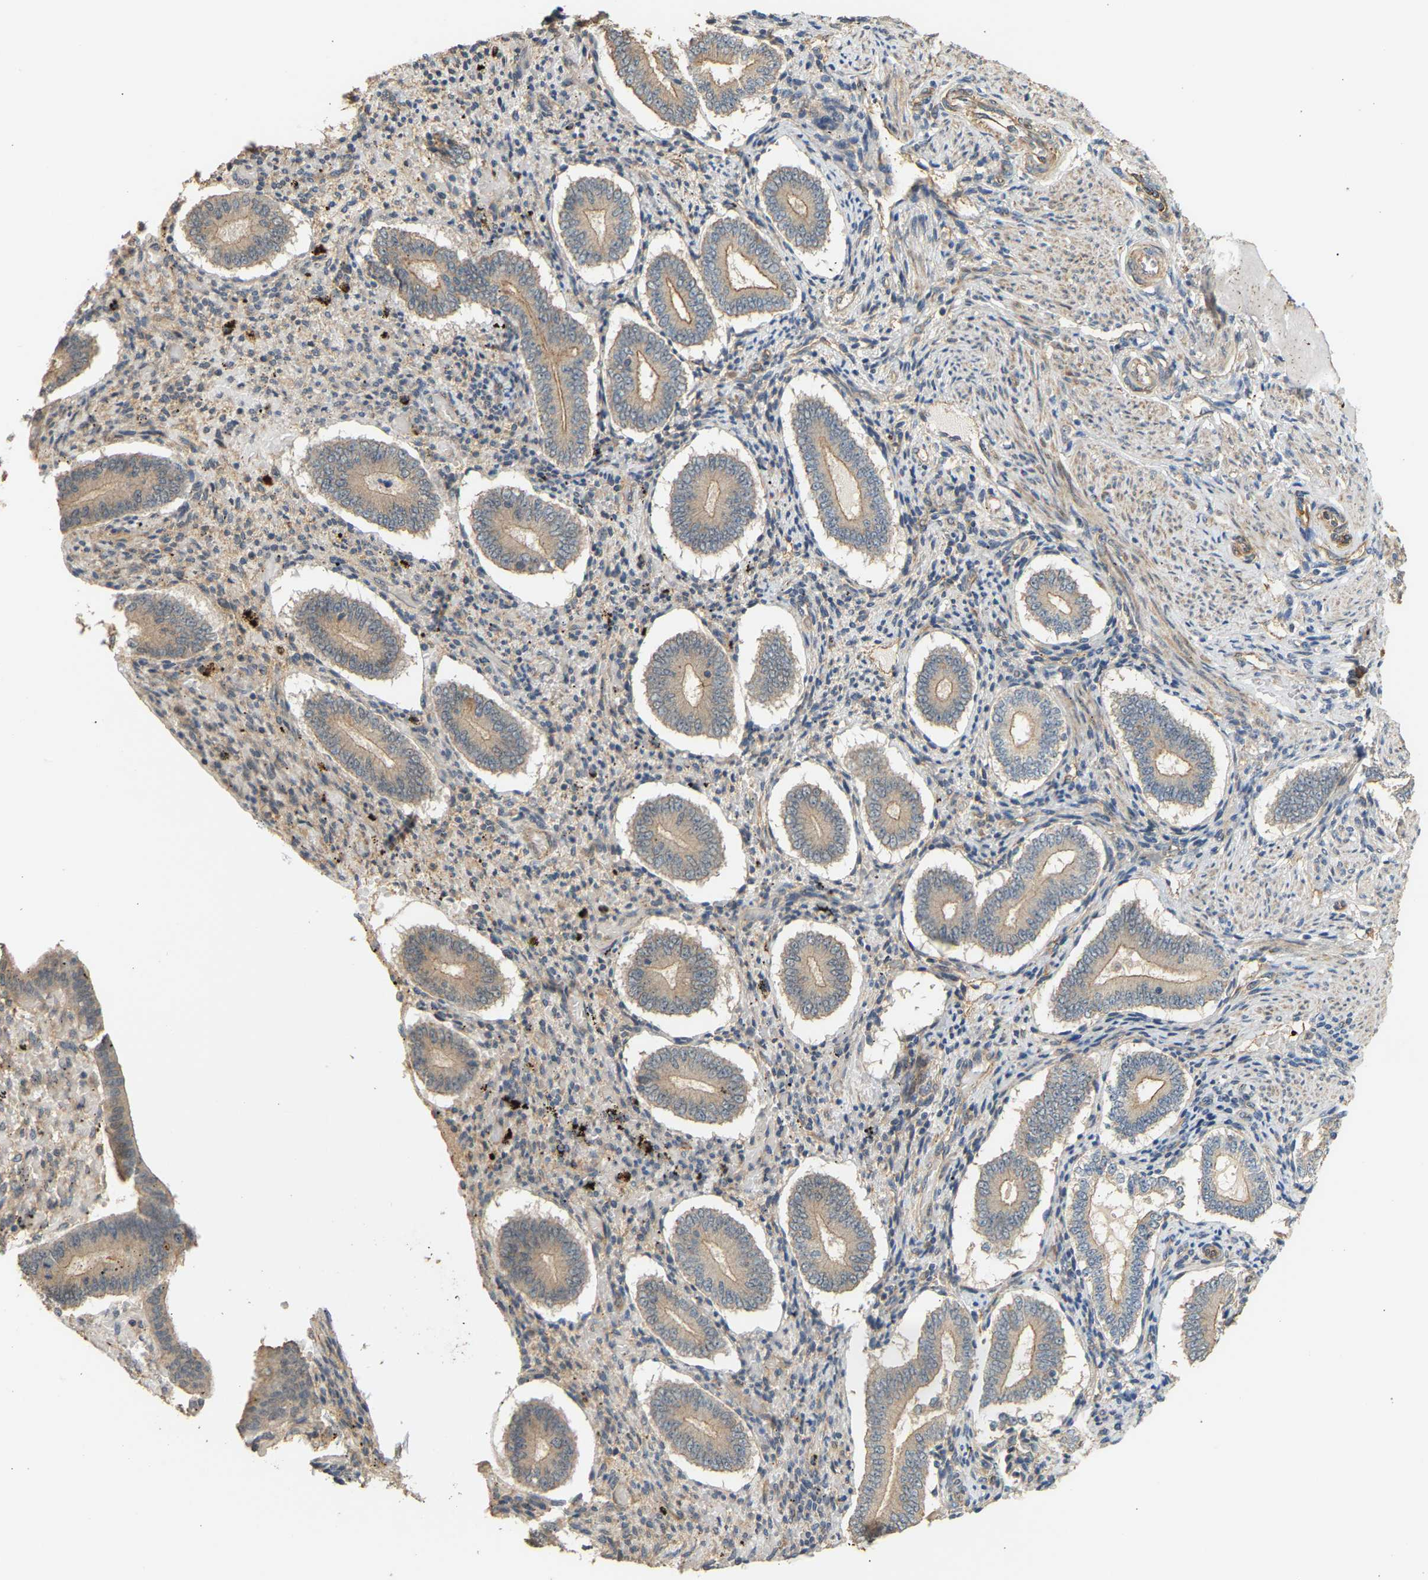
{"staining": {"intensity": "weak", "quantity": "25%-75%", "location": "cytoplasmic/membranous"}, "tissue": "endometrium", "cell_type": "Cells in endometrial stroma", "image_type": "normal", "snomed": [{"axis": "morphology", "description": "Normal tissue, NOS"}, {"axis": "topography", "description": "Endometrium"}], "caption": "Human endometrium stained for a protein (brown) exhibits weak cytoplasmic/membranous positive expression in about 25%-75% of cells in endometrial stroma.", "gene": "RGL1", "patient": {"sex": "female", "age": 42}}